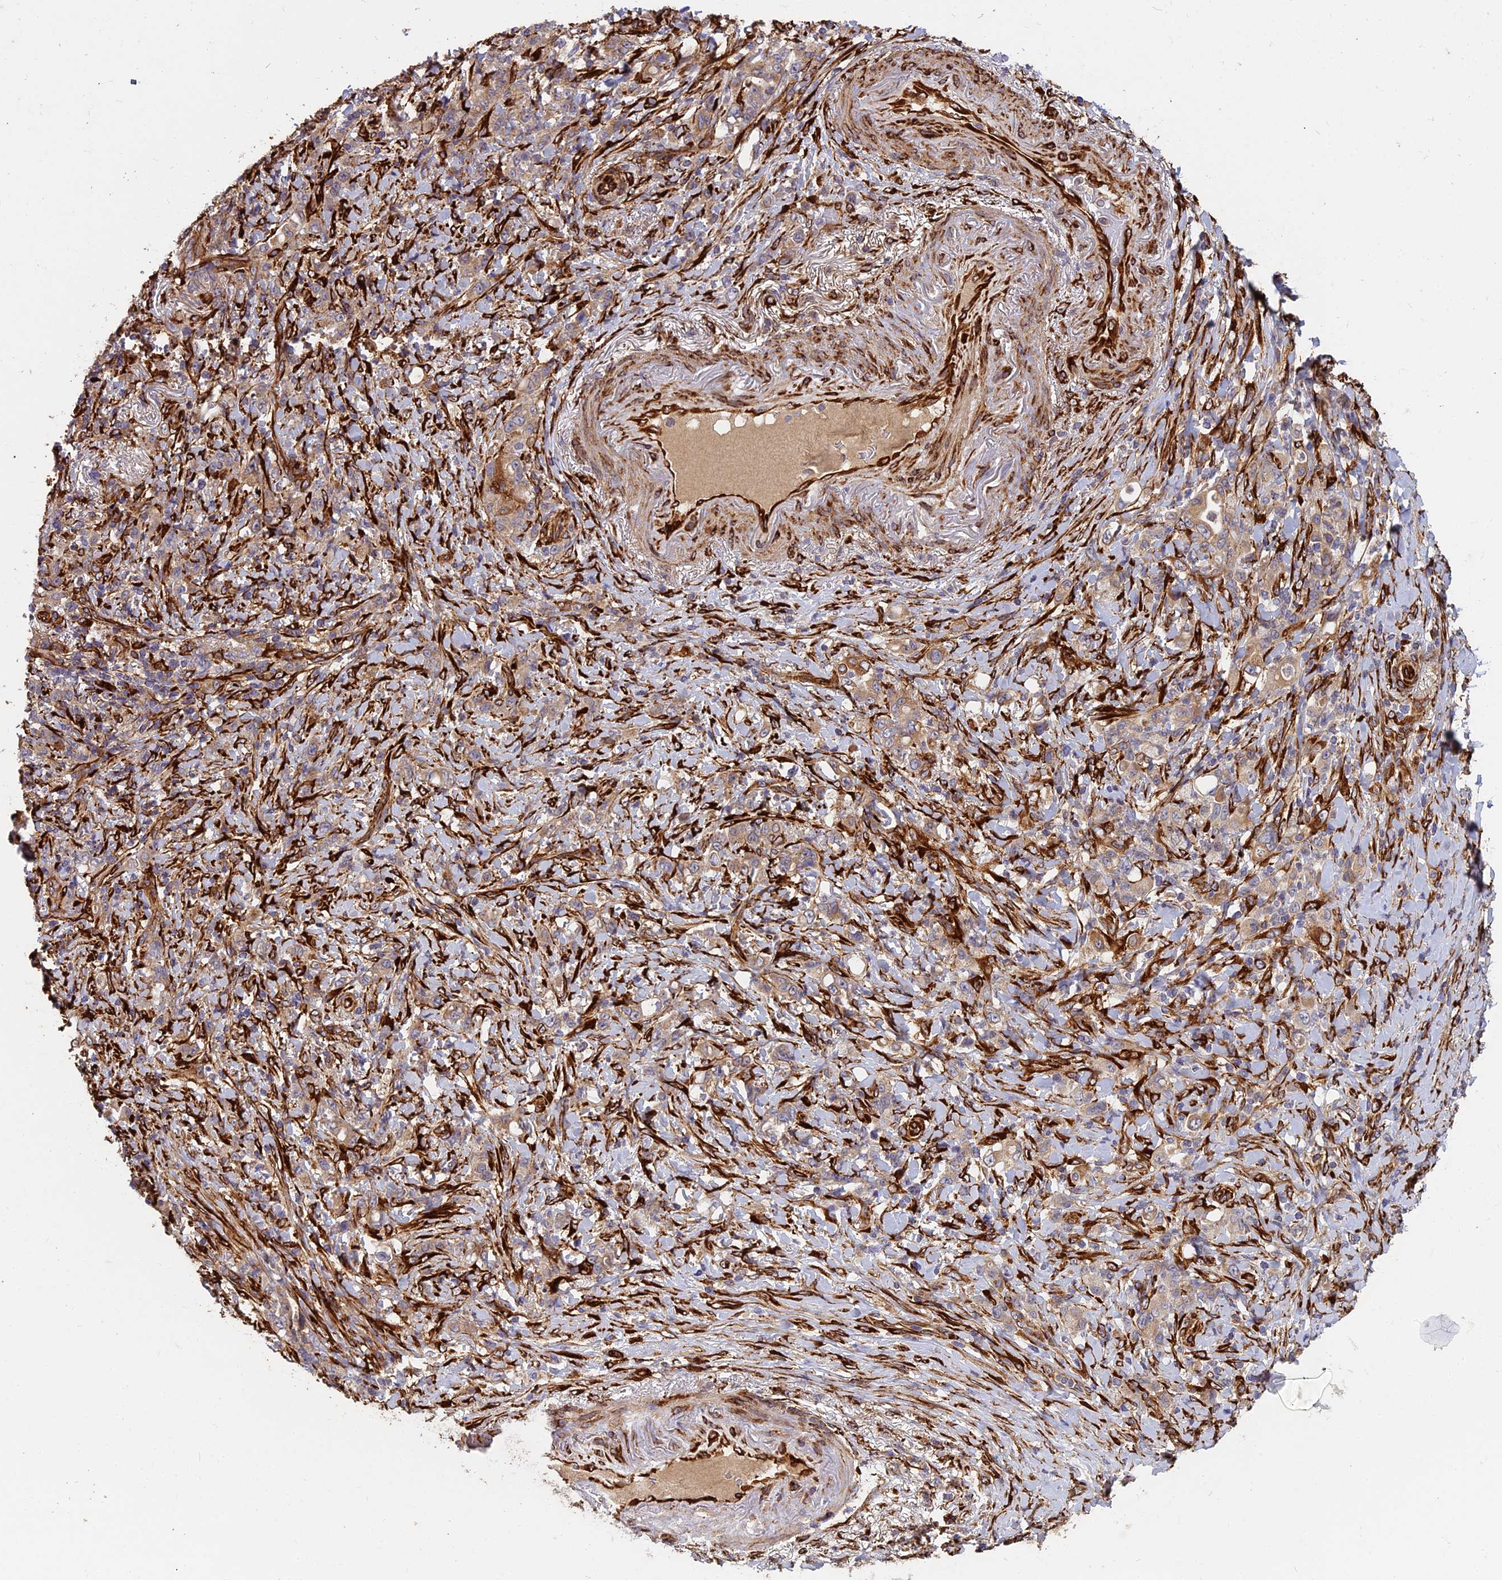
{"staining": {"intensity": "weak", "quantity": "25%-75%", "location": "cytoplasmic/membranous"}, "tissue": "stomach cancer", "cell_type": "Tumor cells", "image_type": "cancer", "snomed": [{"axis": "morphology", "description": "Normal tissue, NOS"}, {"axis": "morphology", "description": "Adenocarcinoma, NOS"}, {"axis": "topography", "description": "Stomach"}], "caption": "A histopathology image of stomach cancer stained for a protein demonstrates weak cytoplasmic/membranous brown staining in tumor cells.", "gene": "NDUFAF7", "patient": {"sex": "female", "age": 79}}